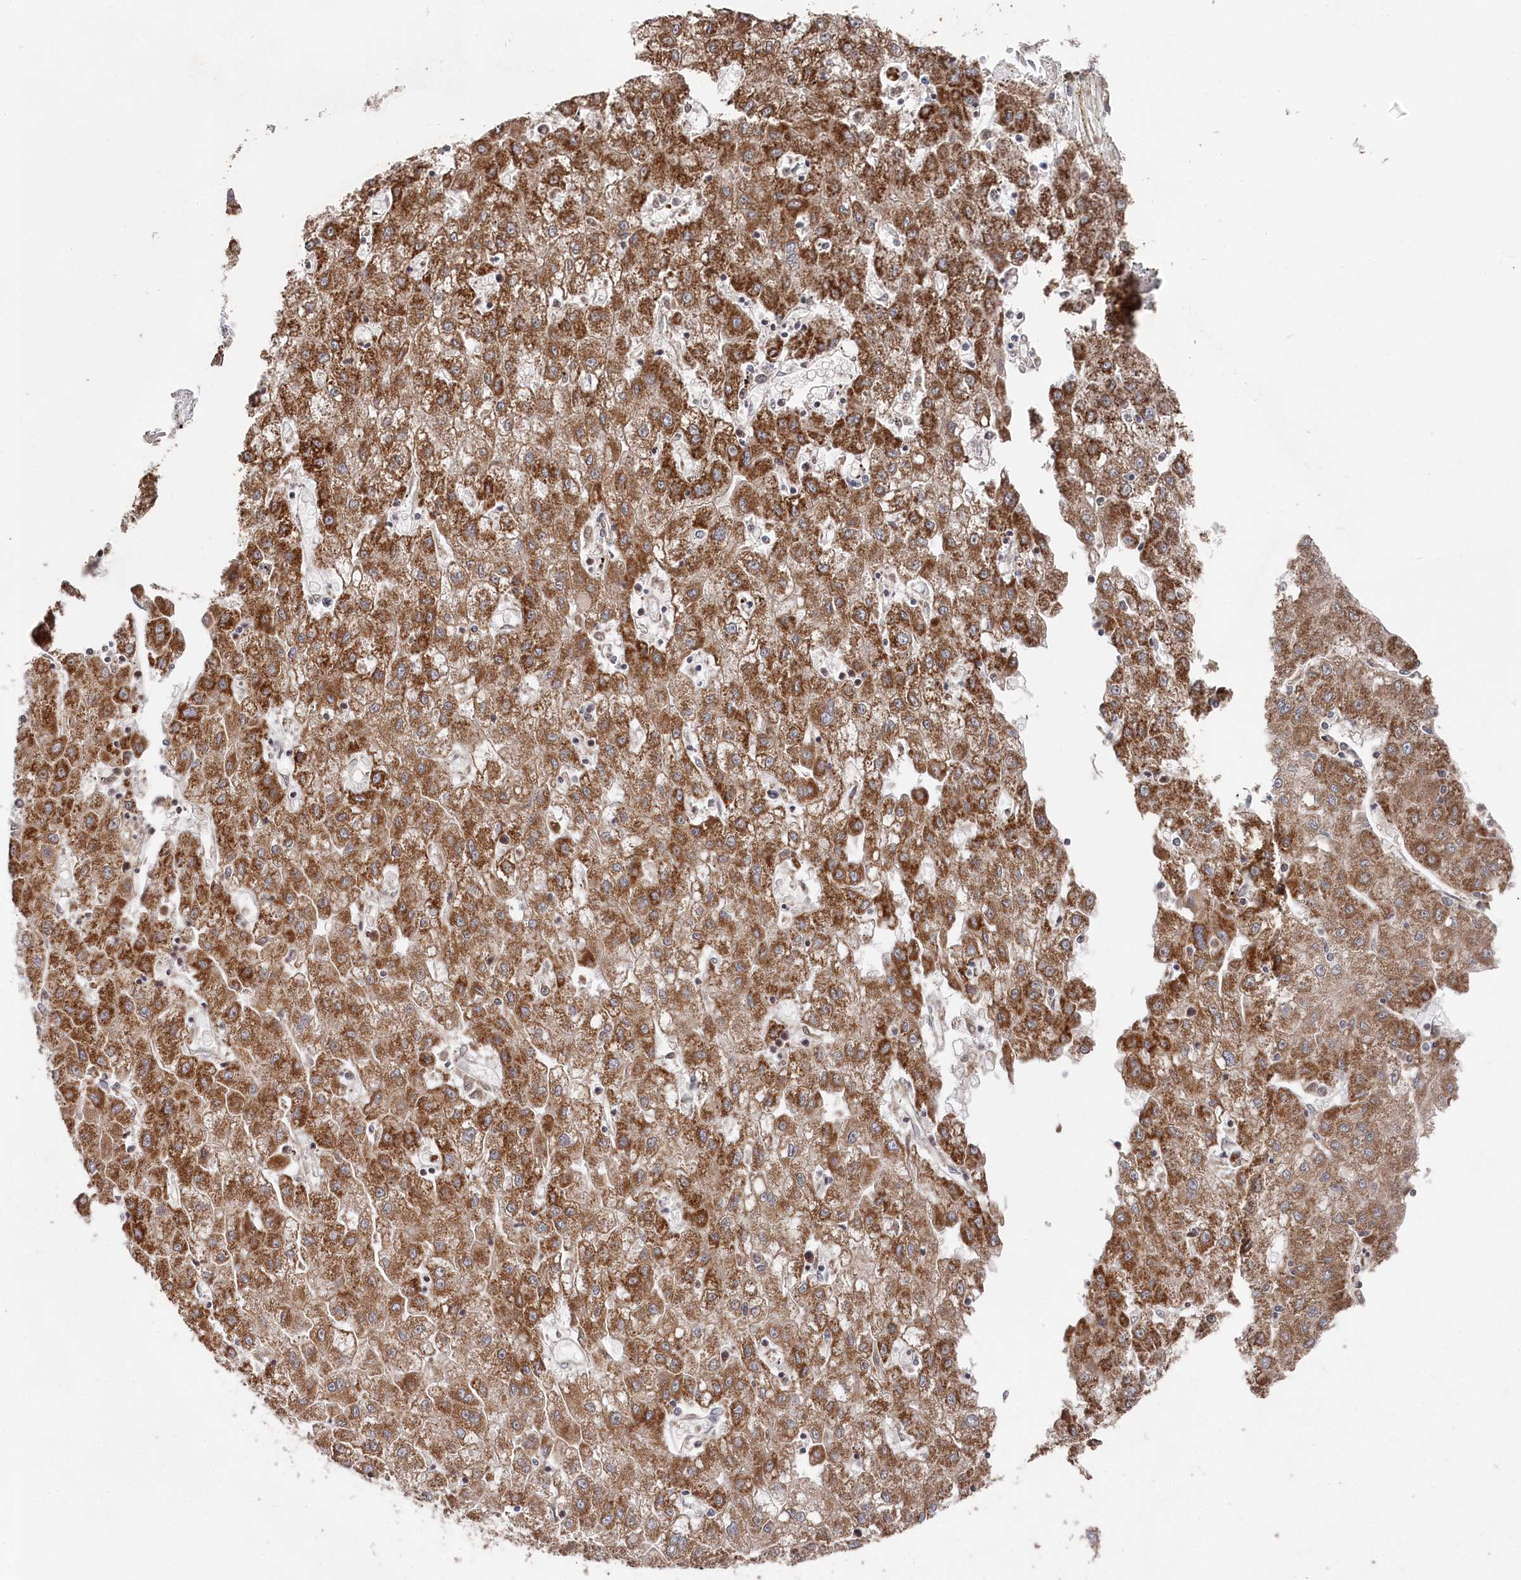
{"staining": {"intensity": "strong", "quantity": ">75%", "location": "cytoplasmic/membranous"}, "tissue": "liver cancer", "cell_type": "Tumor cells", "image_type": "cancer", "snomed": [{"axis": "morphology", "description": "Carcinoma, Hepatocellular, NOS"}, {"axis": "topography", "description": "Liver"}], "caption": "Immunohistochemical staining of liver hepatocellular carcinoma demonstrates high levels of strong cytoplasmic/membranous protein expression in about >75% of tumor cells.", "gene": "WAPL", "patient": {"sex": "male", "age": 72}}